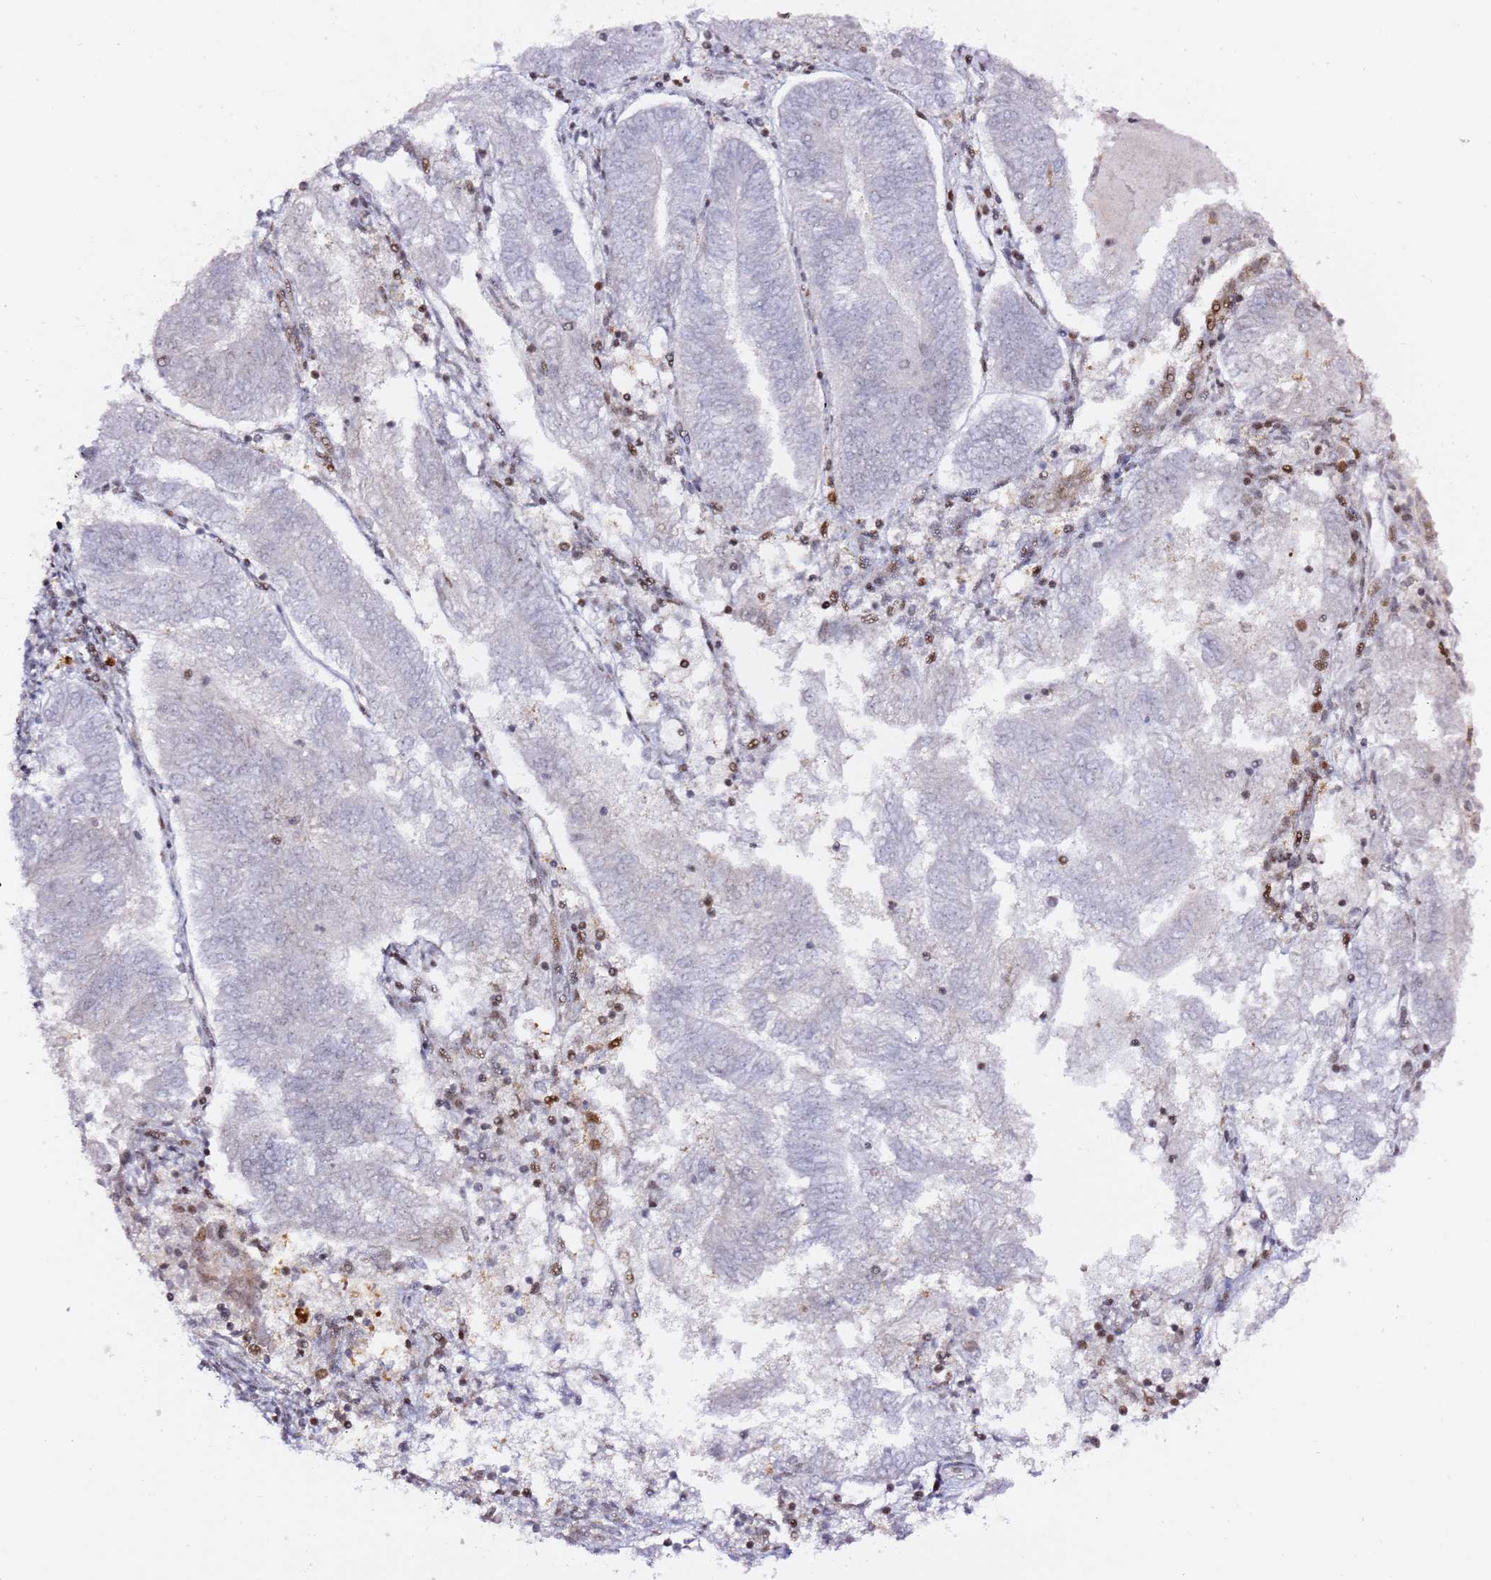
{"staining": {"intensity": "negative", "quantity": "none", "location": "none"}, "tissue": "endometrial cancer", "cell_type": "Tumor cells", "image_type": "cancer", "snomed": [{"axis": "morphology", "description": "Adenocarcinoma, NOS"}, {"axis": "topography", "description": "Endometrium"}], "caption": "DAB (3,3'-diaminobenzidine) immunohistochemical staining of human endometrial cancer (adenocarcinoma) demonstrates no significant expression in tumor cells.", "gene": "GBP2", "patient": {"sex": "female", "age": 58}}